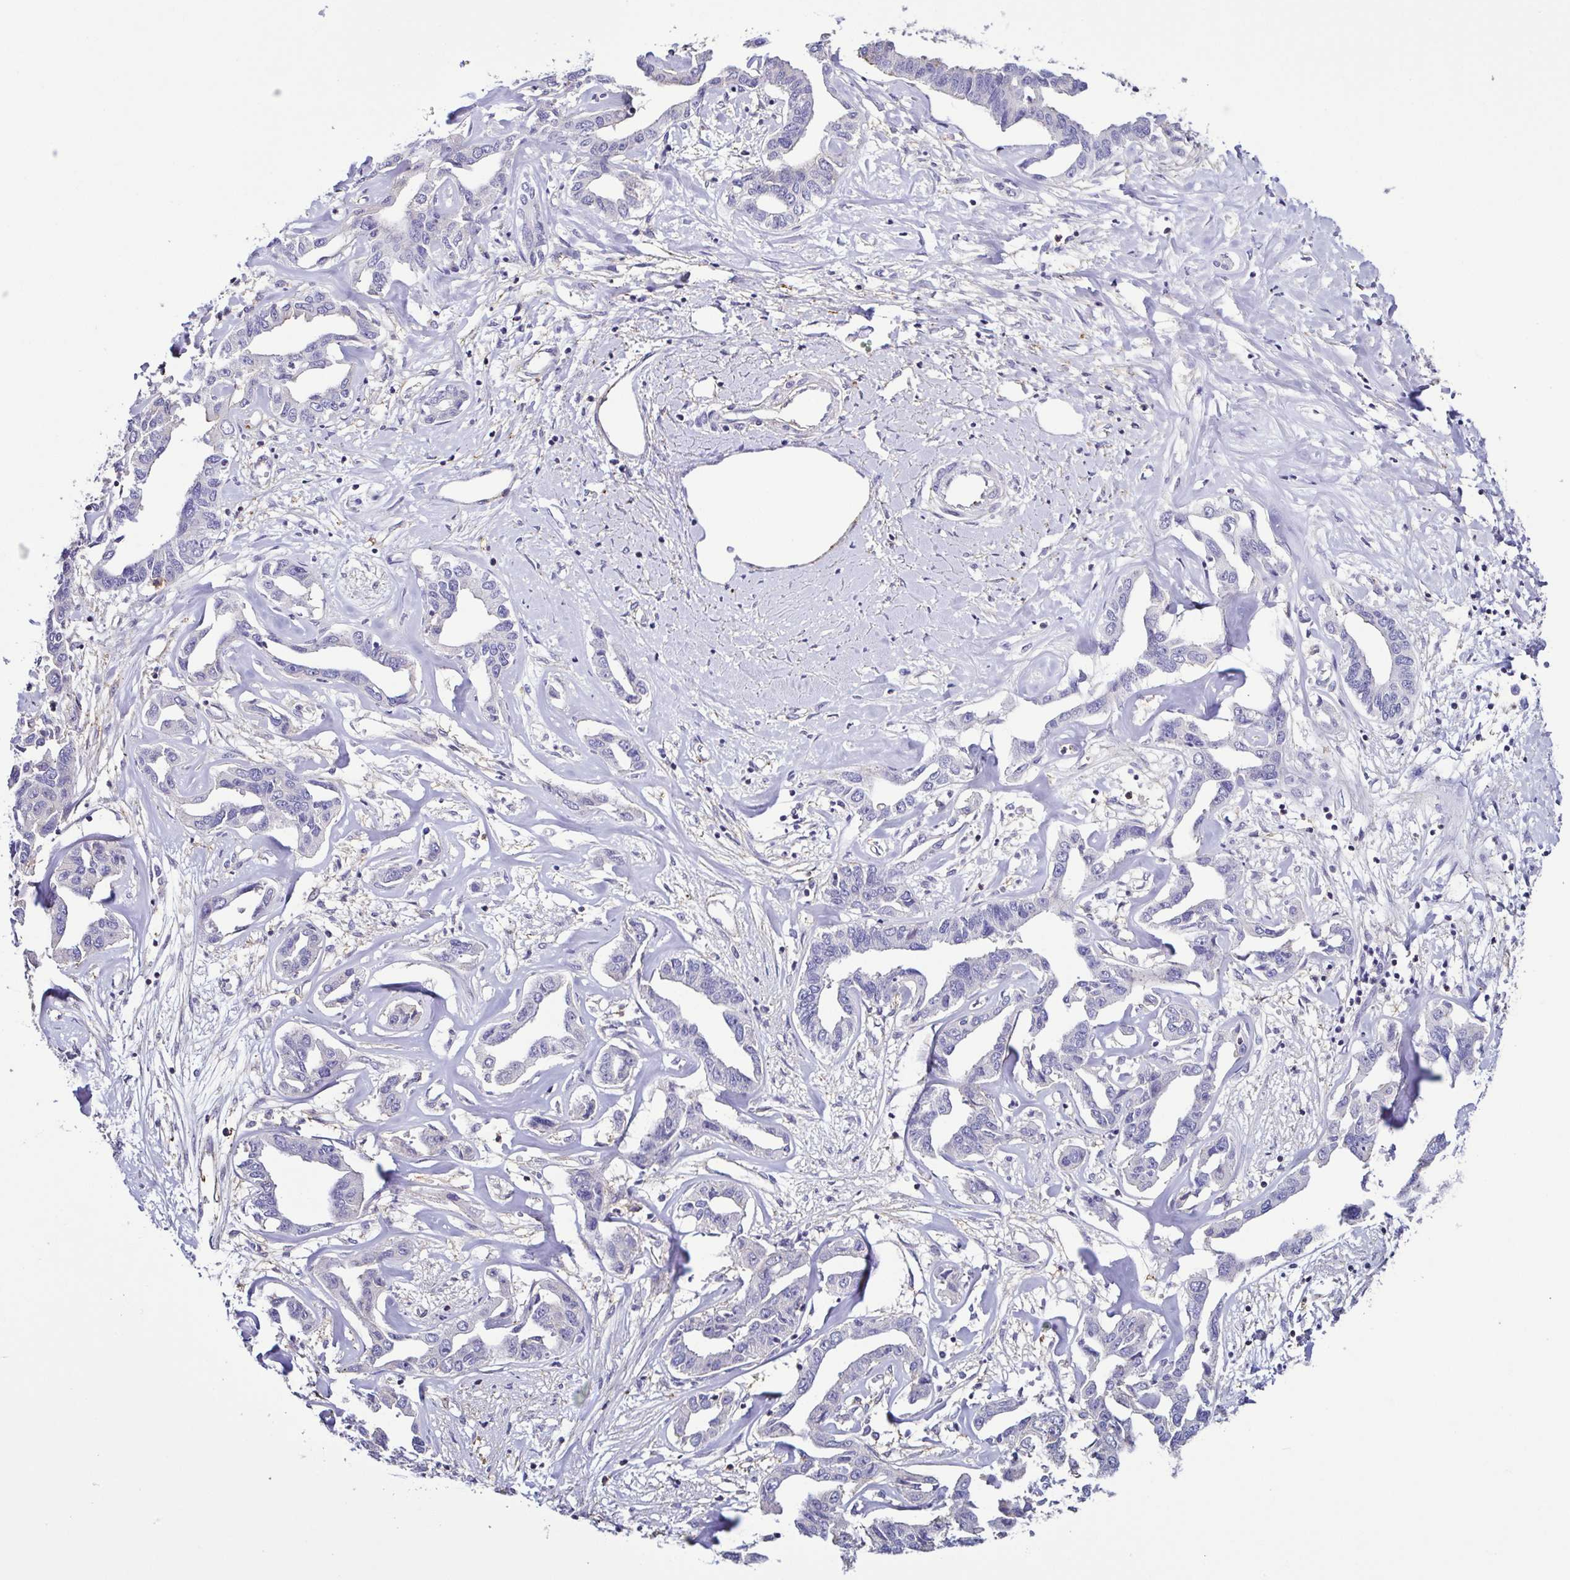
{"staining": {"intensity": "negative", "quantity": "none", "location": "none"}, "tissue": "liver cancer", "cell_type": "Tumor cells", "image_type": "cancer", "snomed": [{"axis": "morphology", "description": "Cholangiocarcinoma"}, {"axis": "topography", "description": "Liver"}], "caption": "Tumor cells are negative for protein expression in human liver cholangiocarcinoma.", "gene": "TNNT2", "patient": {"sex": "male", "age": 59}}